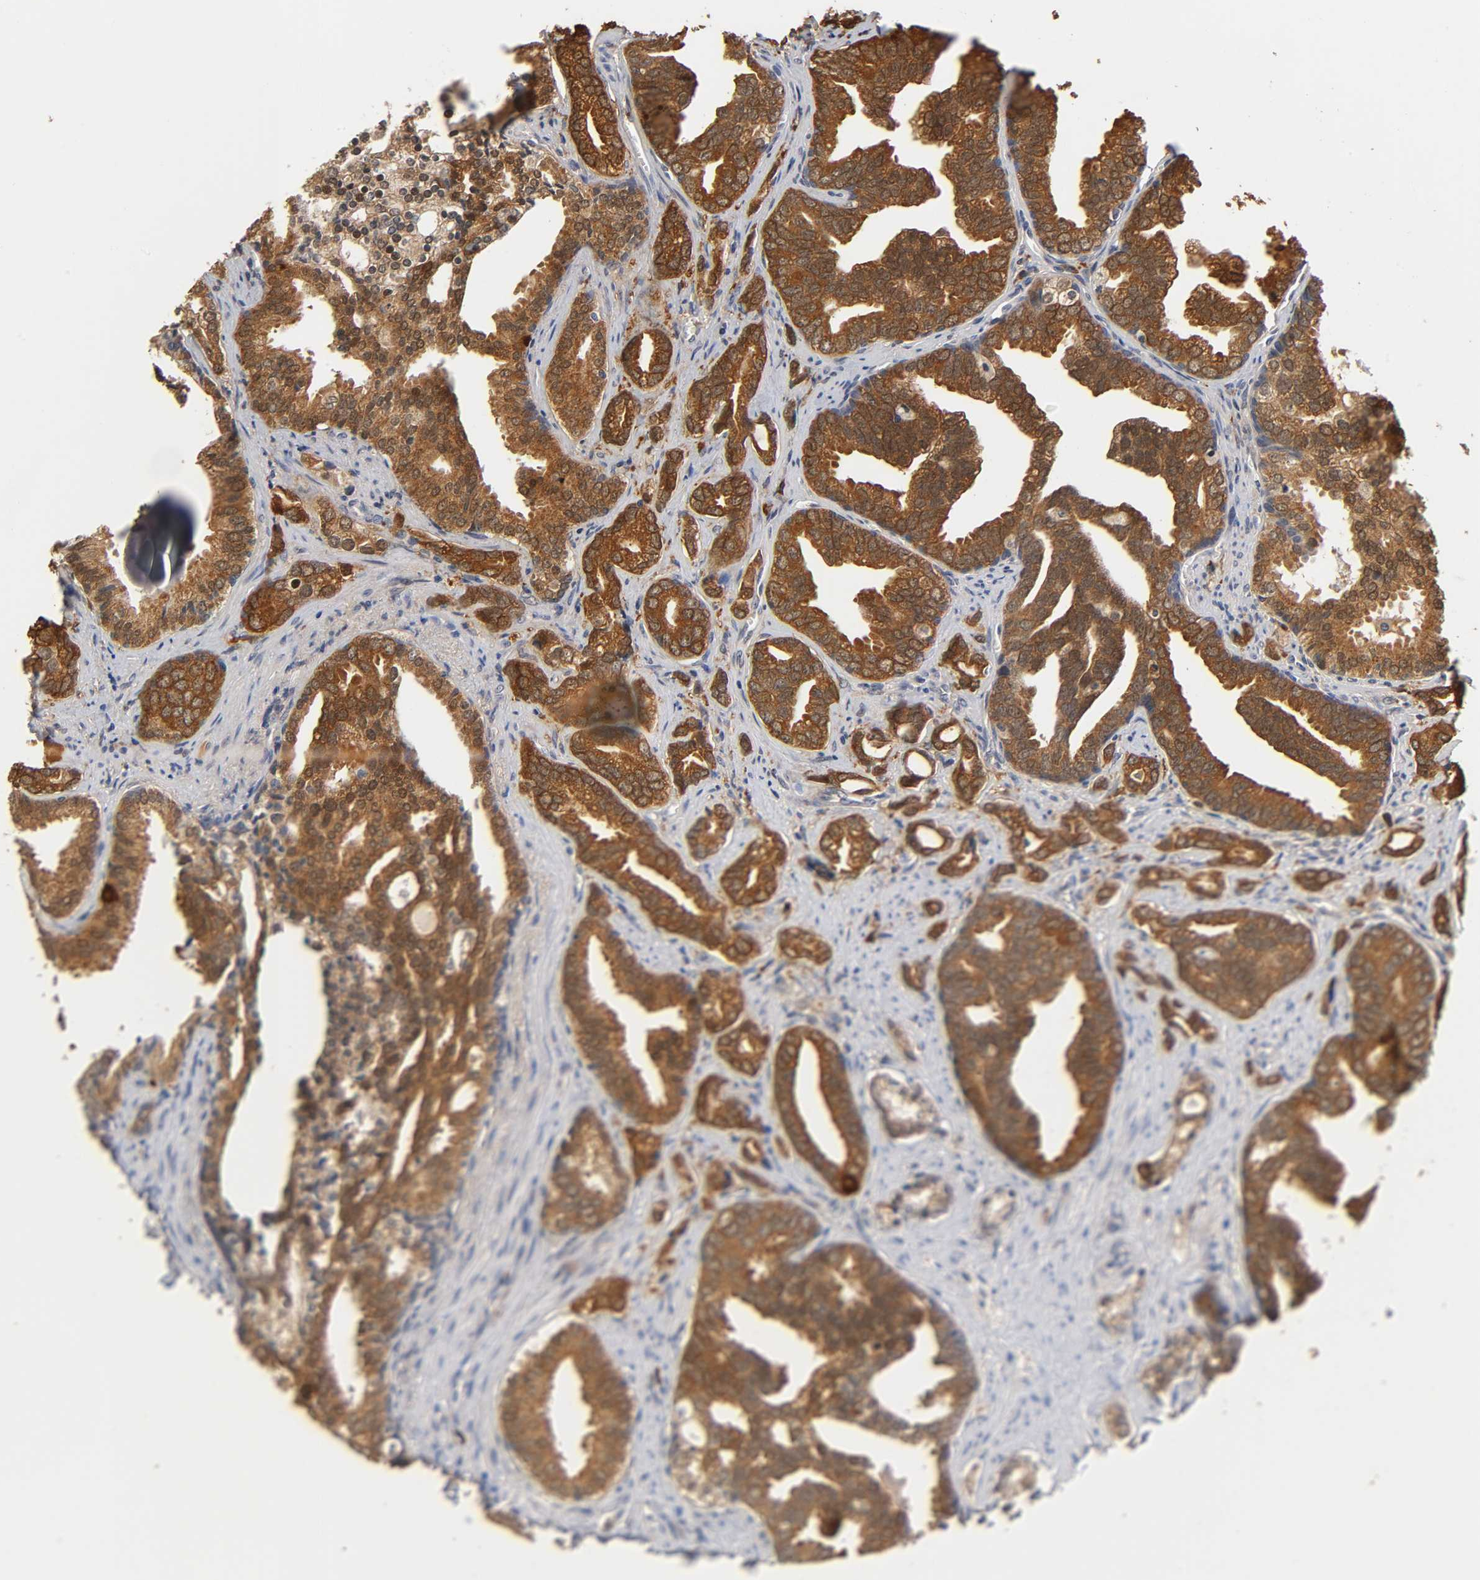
{"staining": {"intensity": "strong", "quantity": ">75%", "location": "cytoplasmic/membranous,nuclear"}, "tissue": "prostate cancer", "cell_type": "Tumor cells", "image_type": "cancer", "snomed": [{"axis": "morphology", "description": "Adenocarcinoma, High grade"}, {"axis": "topography", "description": "Prostate"}], "caption": "Human prostate cancer (adenocarcinoma (high-grade)) stained for a protein (brown) displays strong cytoplasmic/membranous and nuclear positive positivity in about >75% of tumor cells.", "gene": "GSTZ1", "patient": {"sex": "male", "age": 67}}